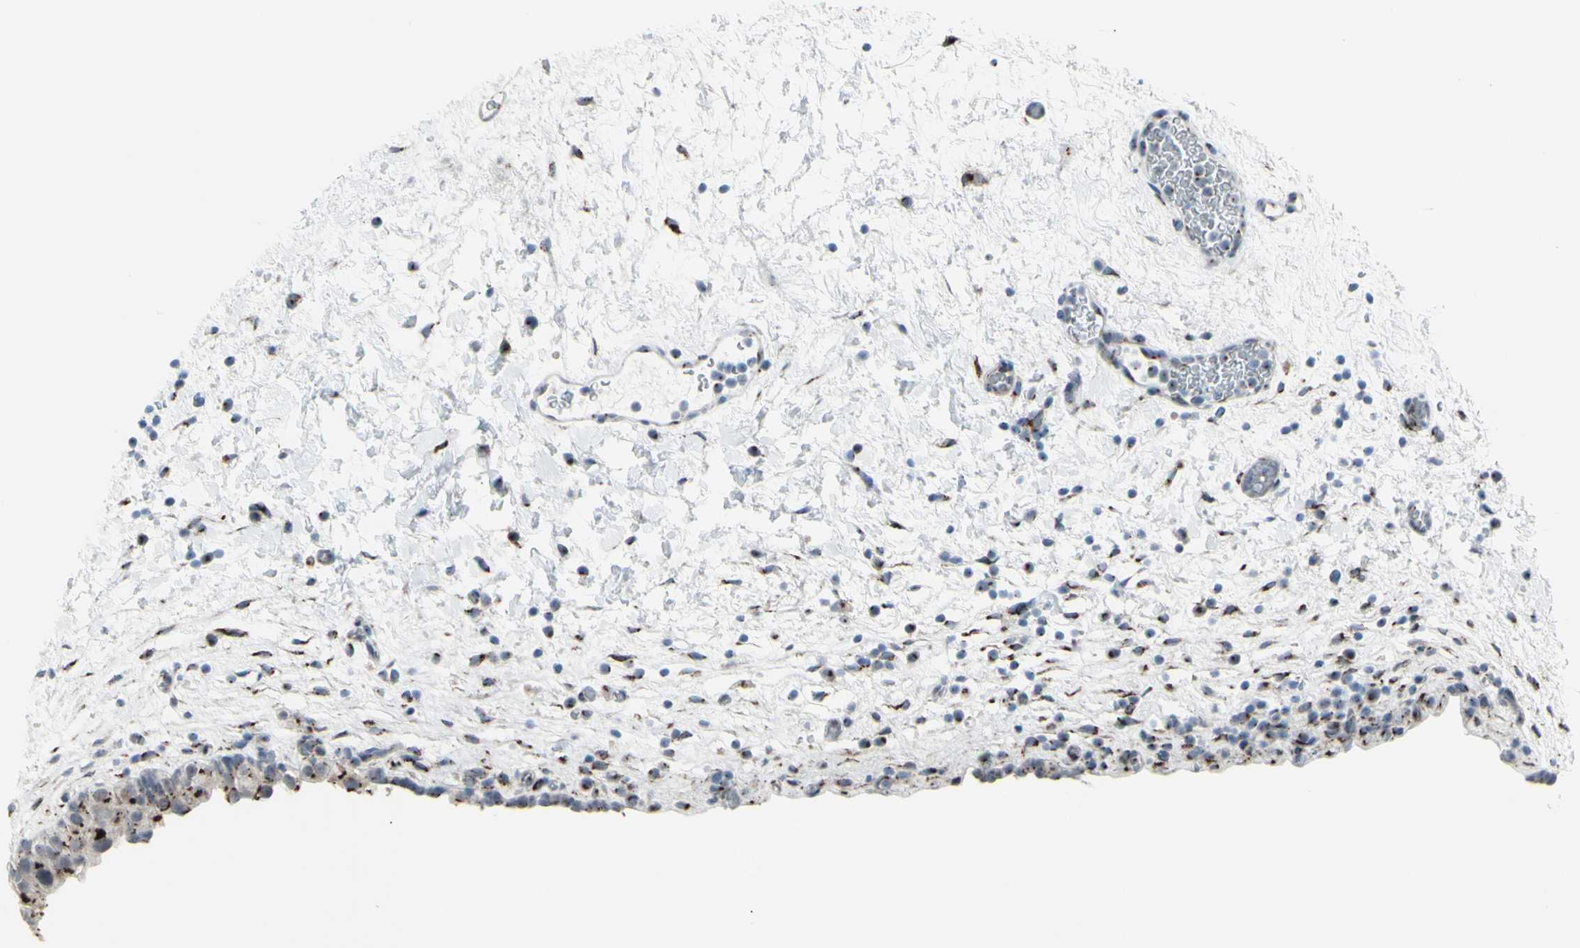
{"staining": {"intensity": "strong", "quantity": "<25%", "location": "cytoplasmic/membranous"}, "tissue": "urinary bladder", "cell_type": "Urothelial cells", "image_type": "normal", "snomed": [{"axis": "morphology", "description": "Normal tissue, NOS"}, {"axis": "topography", "description": "Urinary bladder"}], "caption": "Immunohistochemical staining of benign human urinary bladder exhibits strong cytoplasmic/membranous protein positivity in approximately <25% of urothelial cells. The protein of interest is shown in brown color, while the nuclei are stained blue.", "gene": "GLG1", "patient": {"sex": "female", "age": 64}}